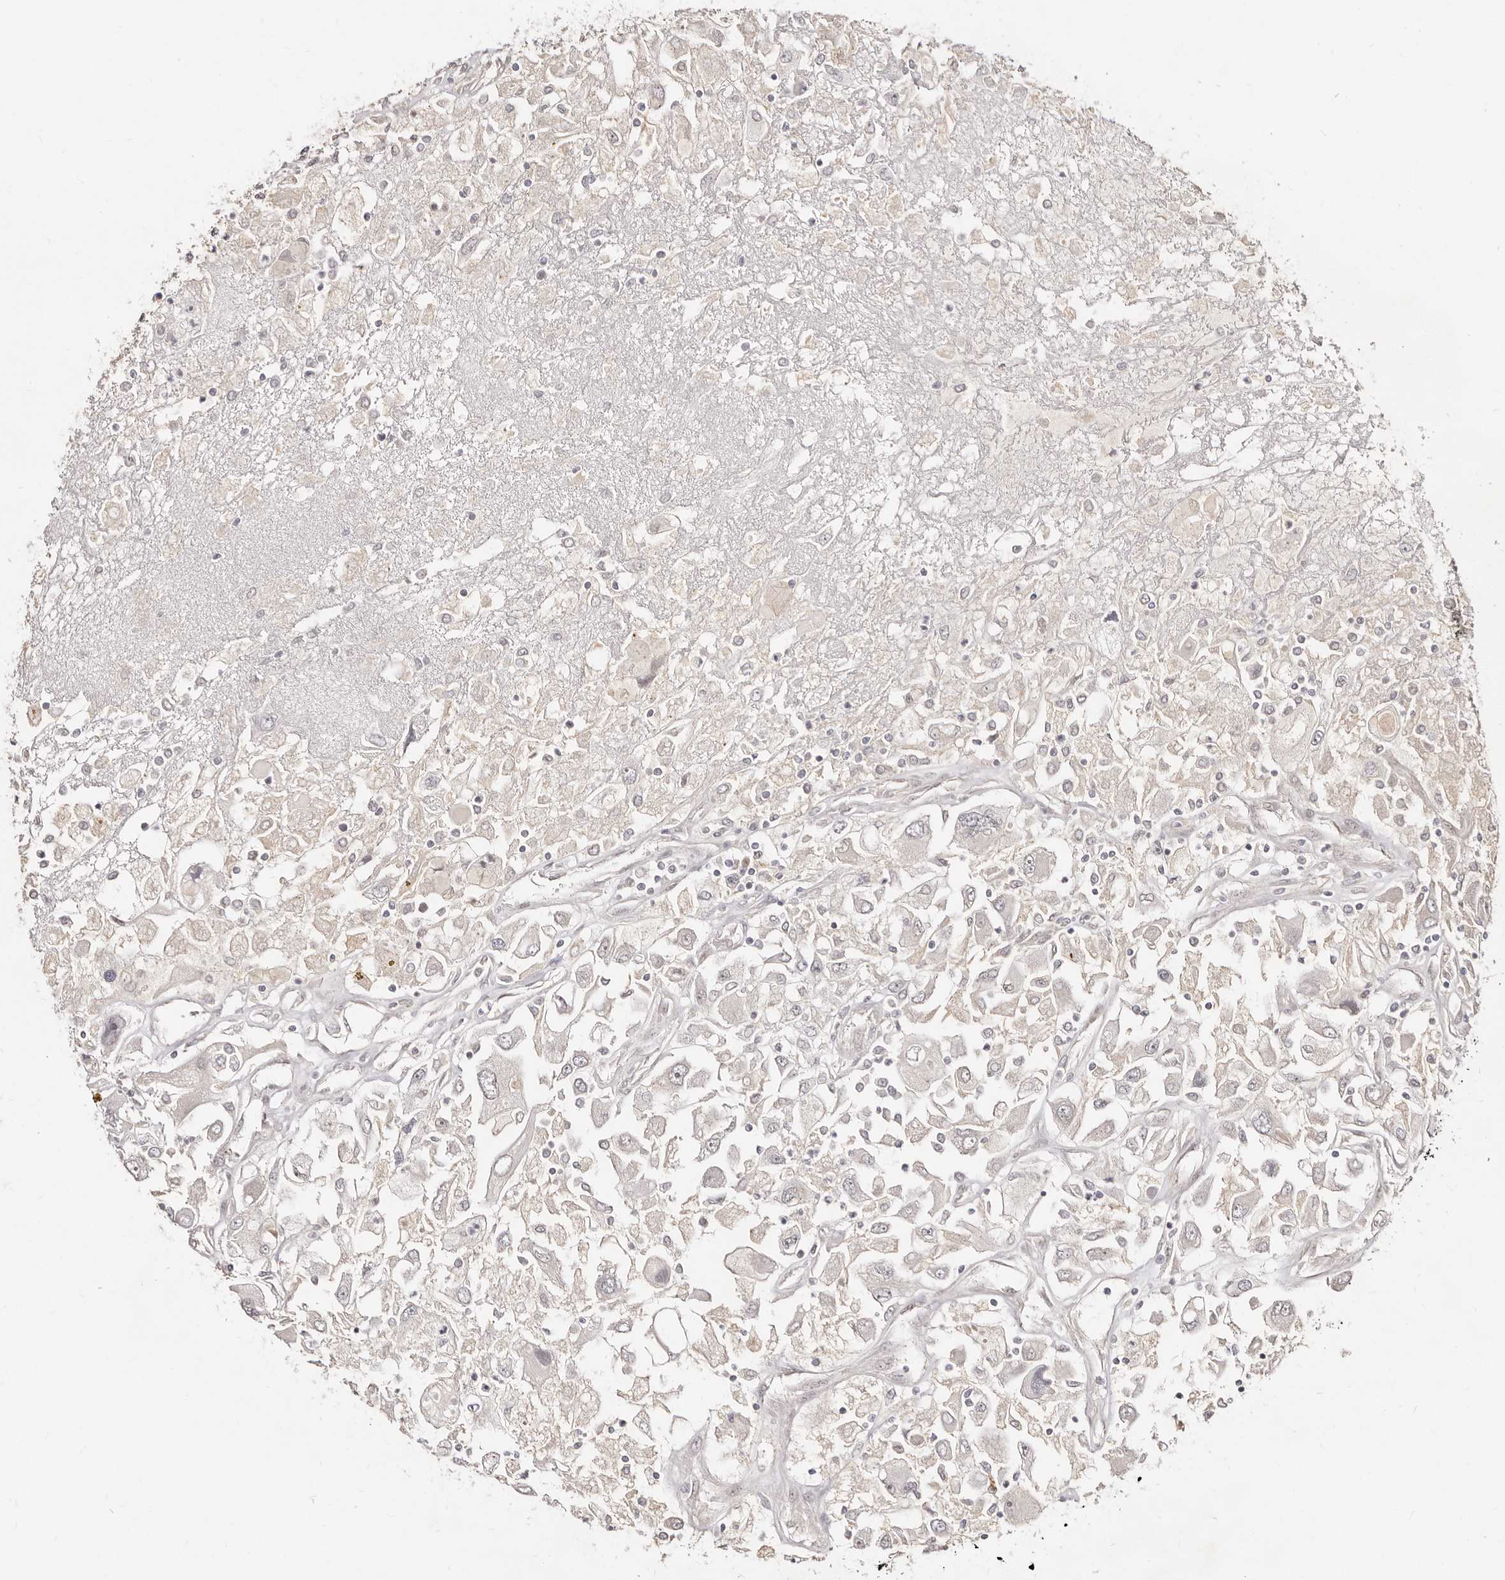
{"staining": {"intensity": "negative", "quantity": "none", "location": "none"}, "tissue": "renal cancer", "cell_type": "Tumor cells", "image_type": "cancer", "snomed": [{"axis": "morphology", "description": "Adenocarcinoma, NOS"}, {"axis": "topography", "description": "Kidney"}], "caption": "An image of renal adenocarcinoma stained for a protein demonstrates no brown staining in tumor cells. (DAB (3,3'-diaminobenzidine) IHC visualized using brightfield microscopy, high magnification).", "gene": "LCORL", "patient": {"sex": "female", "age": 52}}